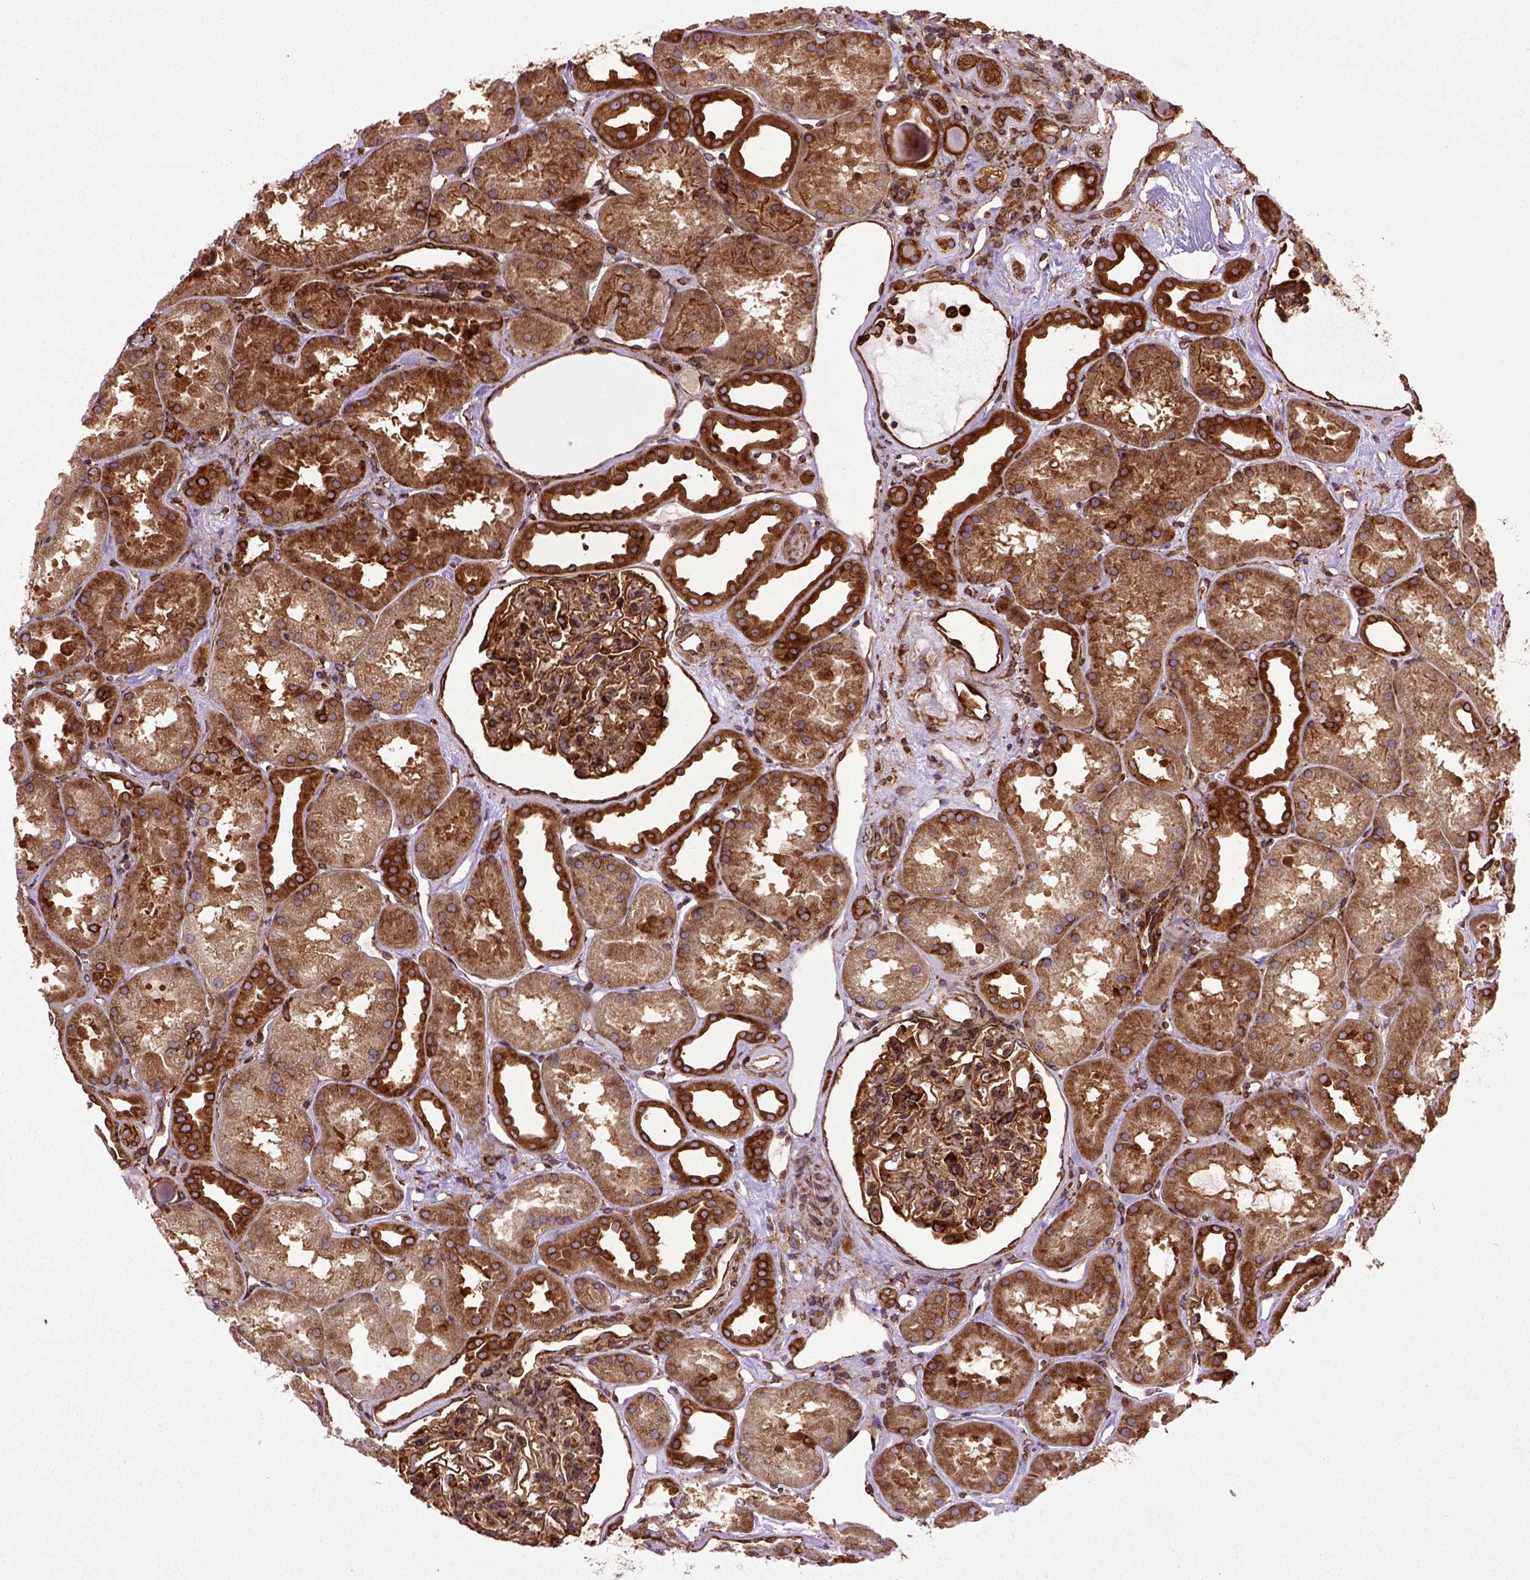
{"staining": {"intensity": "strong", "quantity": ">75%", "location": "cytoplasmic/membranous"}, "tissue": "kidney", "cell_type": "Cells in glomeruli", "image_type": "normal", "snomed": [{"axis": "morphology", "description": "Normal tissue, NOS"}, {"axis": "topography", "description": "Kidney"}], "caption": "Brown immunohistochemical staining in unremarkable human kidney displays strong cytoplasmic/membranous positivity in approximately >75% of cells in glomeruli. The protein is shown in brown color, while the nuclei are stained blue.", "gene": "CAPRIN1", "patient": {"sex": "male", "age": 61}}